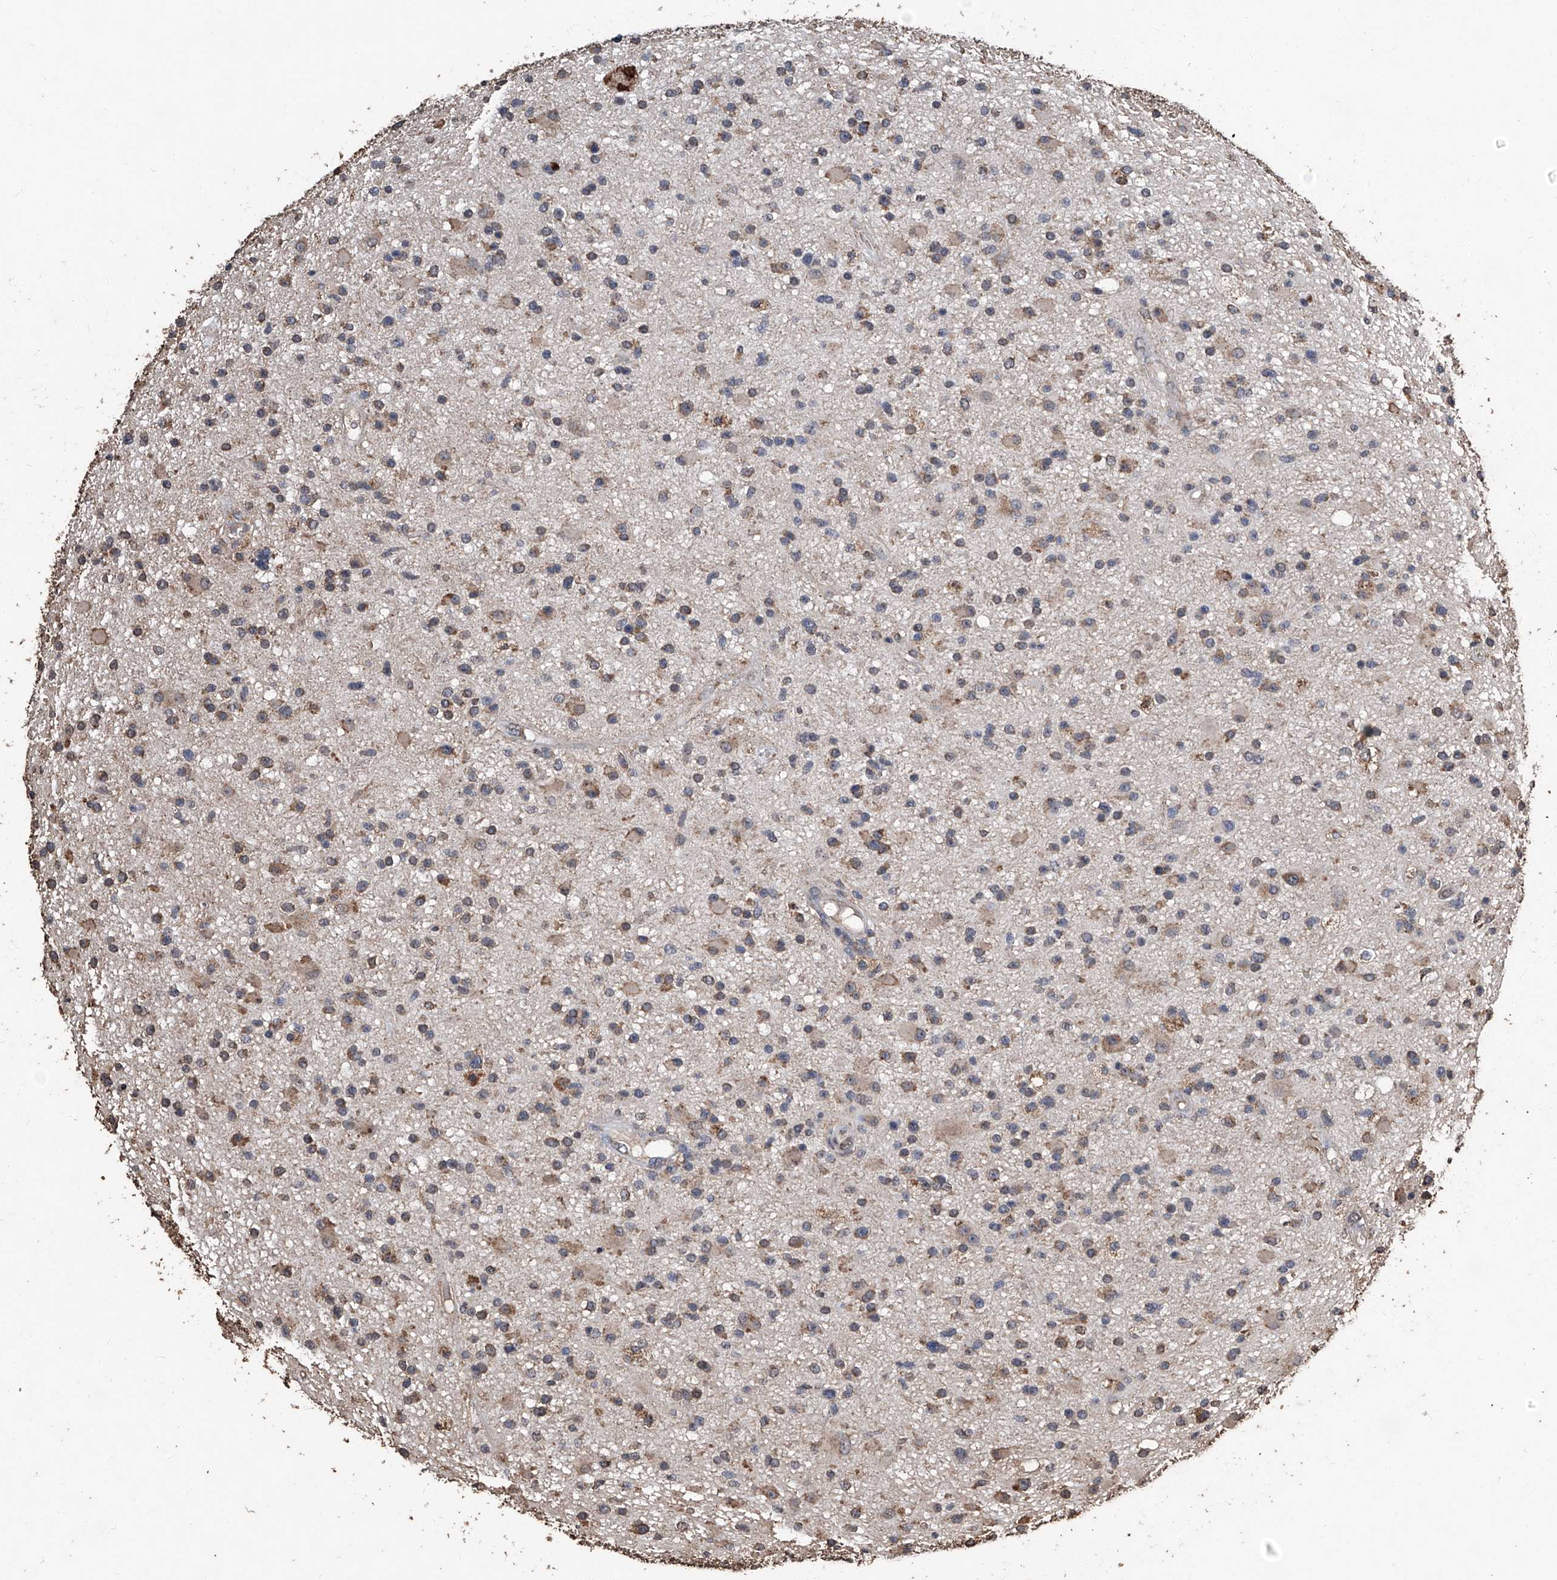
{"staining": {"intensity": "moderate", "quantity": "<25%", "location": "cytoplasmic/membranous"}, "tissue": "glioma", "cell_type": "Tumor cells", "image_type": "cancer", "snomed": [{"axis": "morphology", "description": "Glioma, malignant, High grade"}, {"axis": "topography", "description": "Brain"}], "caption": "Protein expression analysis of human glioma reveals moderate cytoplasmic/membranous expression in approximately <25% of tumor cells.", "gene": "STARD7", "patient": {"sex": "male", "age": 33}}